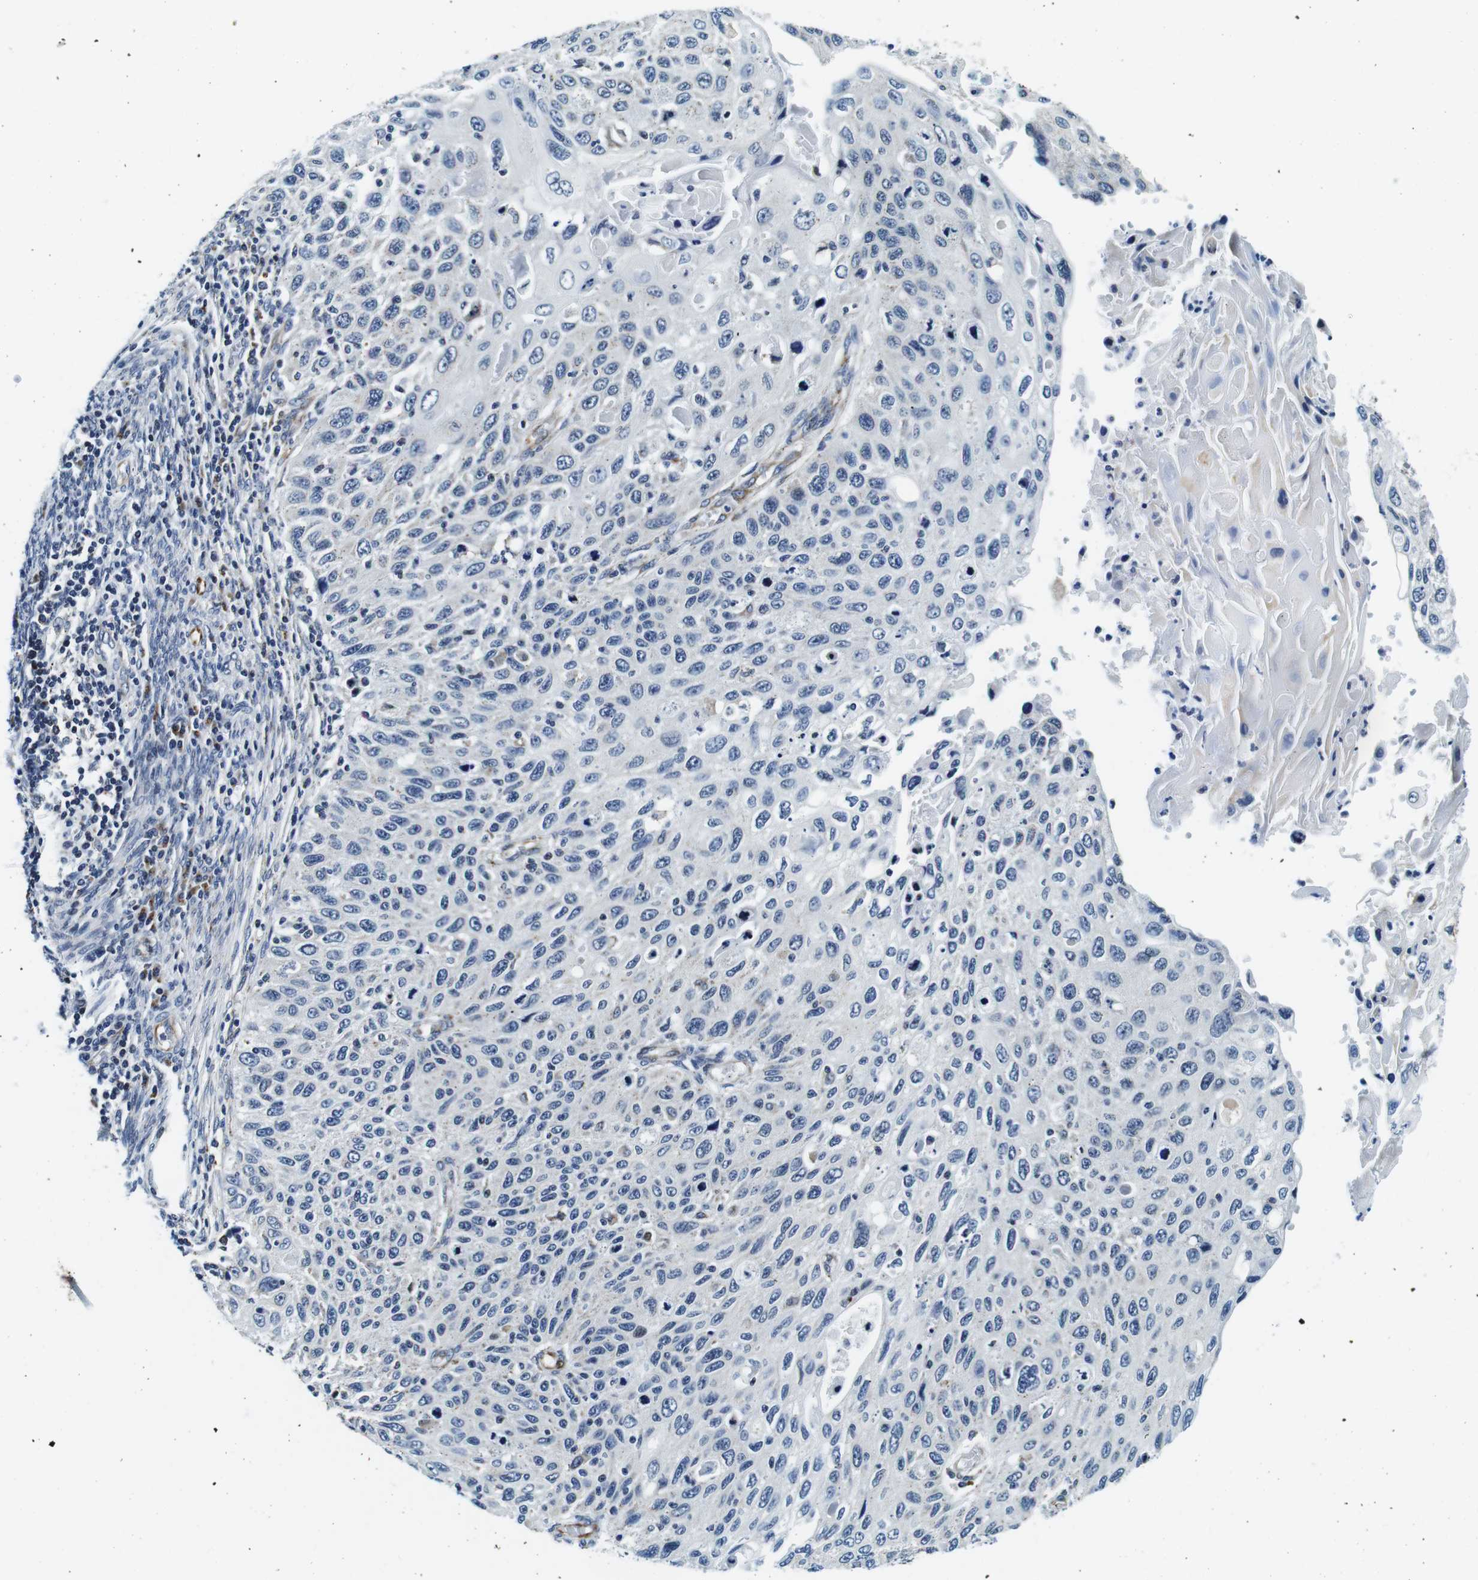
{"staining": {"intensity": "negative", "quantity": "none", "location": "none"}, "tissue": "cervical cancer", "cell_type": "Tumor cells", "image_type": "cancer", "snomed": [{"axis": "morphology", "description": "Squamous cell carcinoma, NOS"}, {"axis": "topography", "description": "Cervix"}], "caption": "Immunohistochemistry (IHC) photomicrograph of cervical cancer (squamous cell carcinoma) stained for a protein (brown), which exhibits no staining in tumor cells.", "gene": "FAR2", "patient": {"sex": "female", "age": 70}}